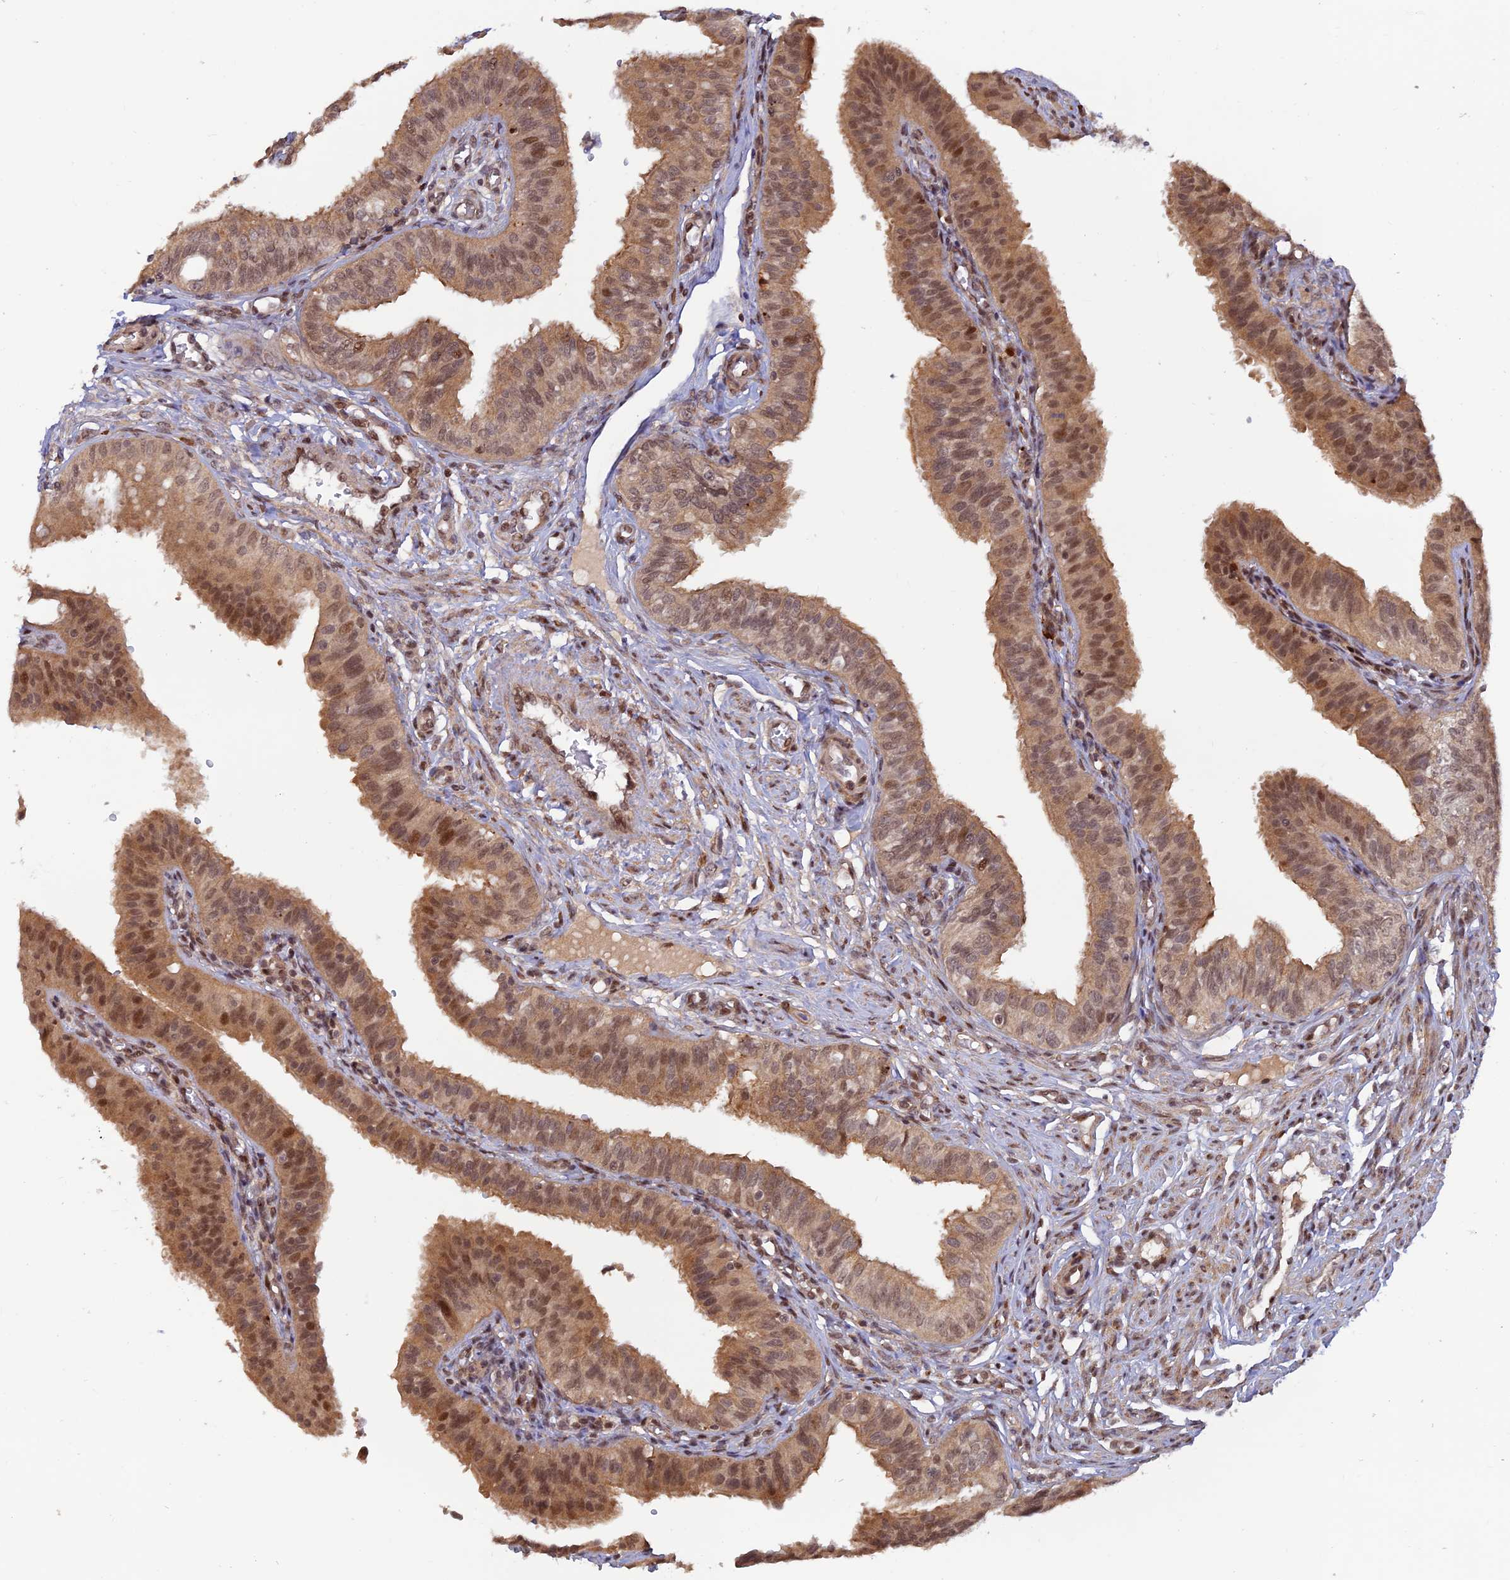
{"staining": {"intensity": "moderate", "quantity": ">75%", "location": "cytoplasmic/membranous,nuclear"}, "tissue": "fallopian tube", "cell_type": "Glandular cells", "image_type": "normal", "snomed": [{"axis": "morphology", "description": "Normal tissue, NOS"}, {"axis": "topography", "description": "Fallopian tube"}, {"axis": "topography", "description": "Ovary"}], "caption": "IHC (DAB) staining of normal human fallopian tube reveals moderate cytoplasmic/membranous,nuclear protein staining in approximately >75% of glandular cells.", "gene": "ZNF565", "patient": {"sex": "female", "age": 42}}